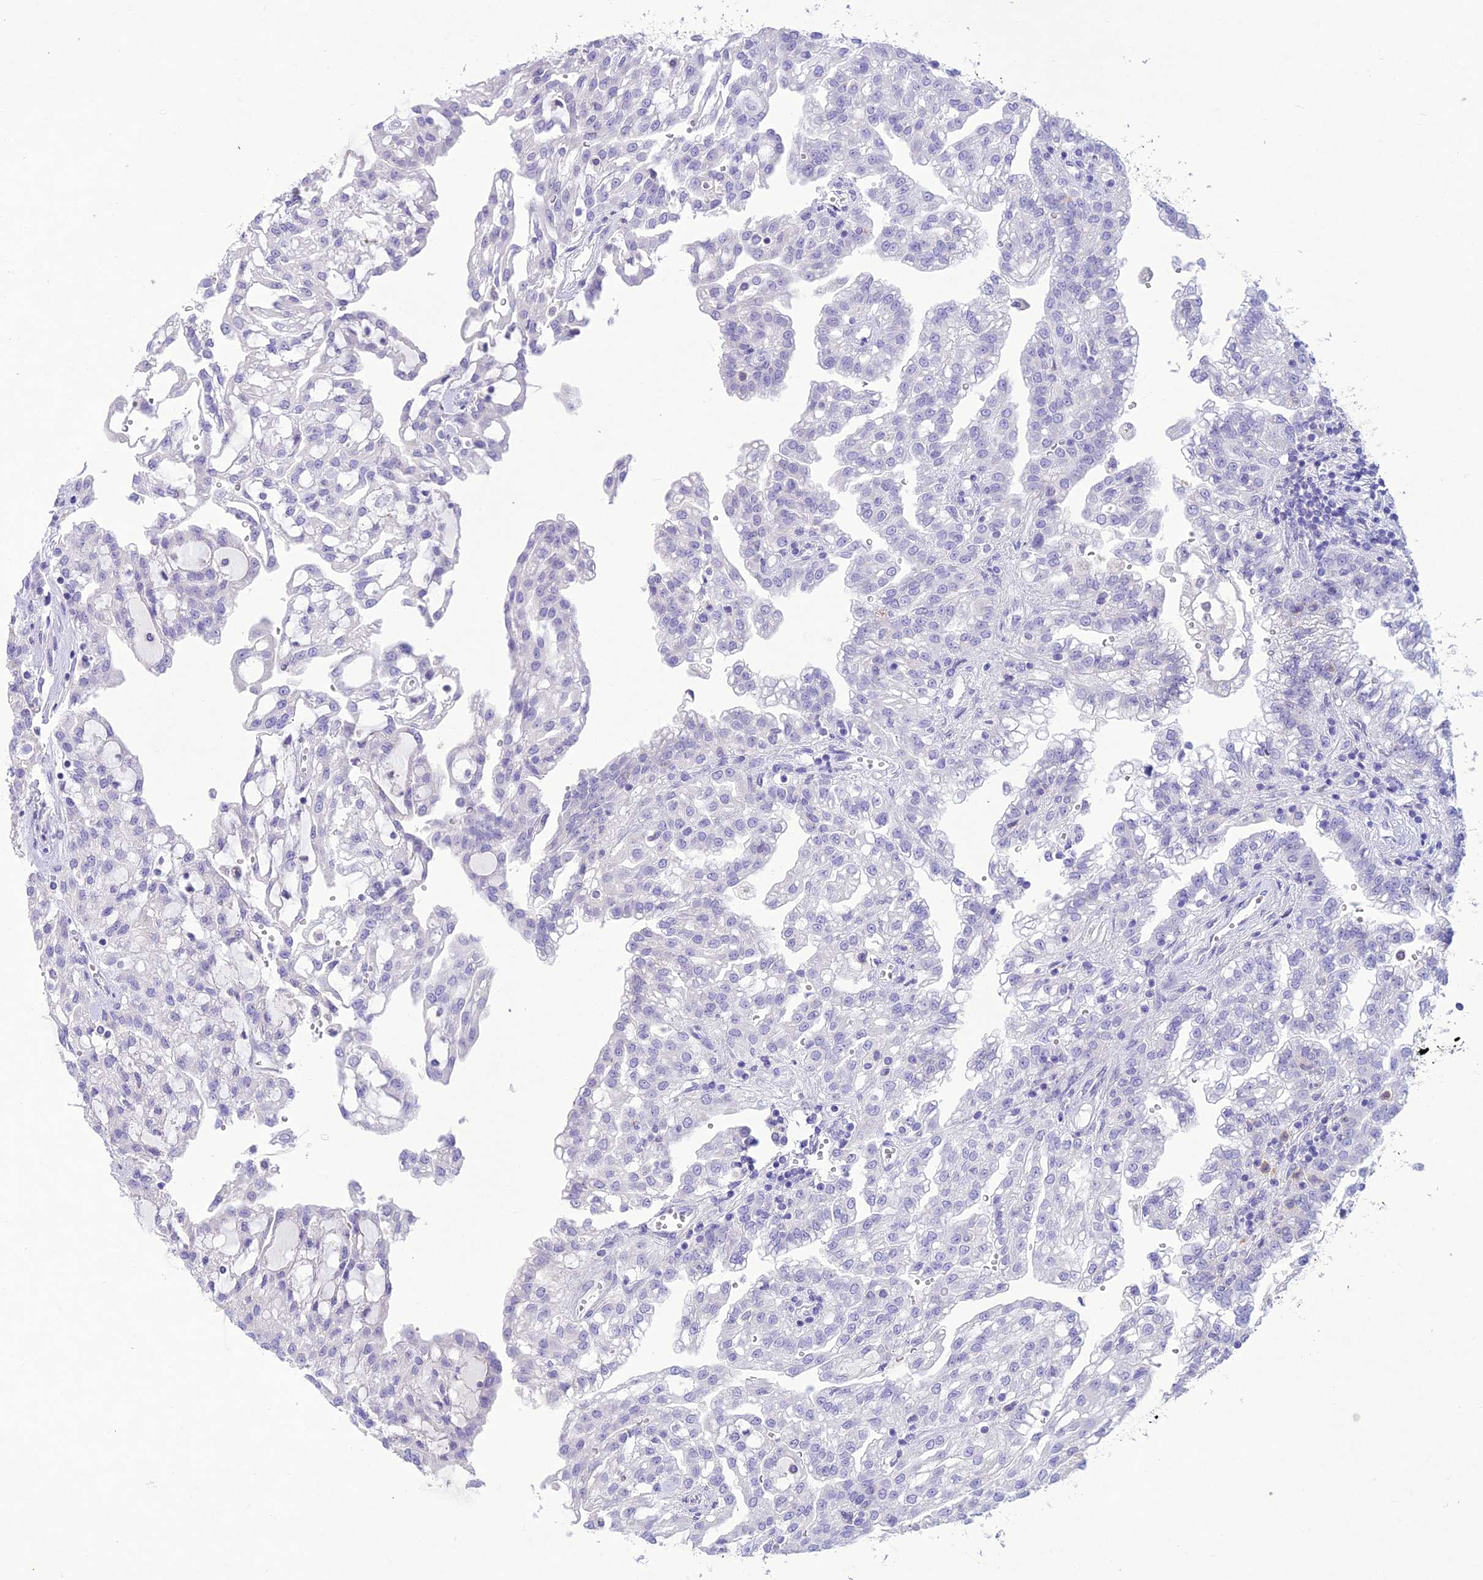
{"staining": {"intensity": "negative", "quantity": "none", "location": "none"}, "tissue": "renal cancer", "cell_type": "Tumor cells", "image_type": "cancer", "snomed": [{"axis": "morphology", "description": "Adenocarcinoma, NOS"}, {"axis": "topography", "description": "Kidney"}], "caption": "DAB (3,3'-diaminobenzidine) immunohistochemical staining of human renal adenocarcinoma reveals no significant expression in tumor cells.", "gene": "SLC13A5", "patient": {"sex": "male", "age": 63}}